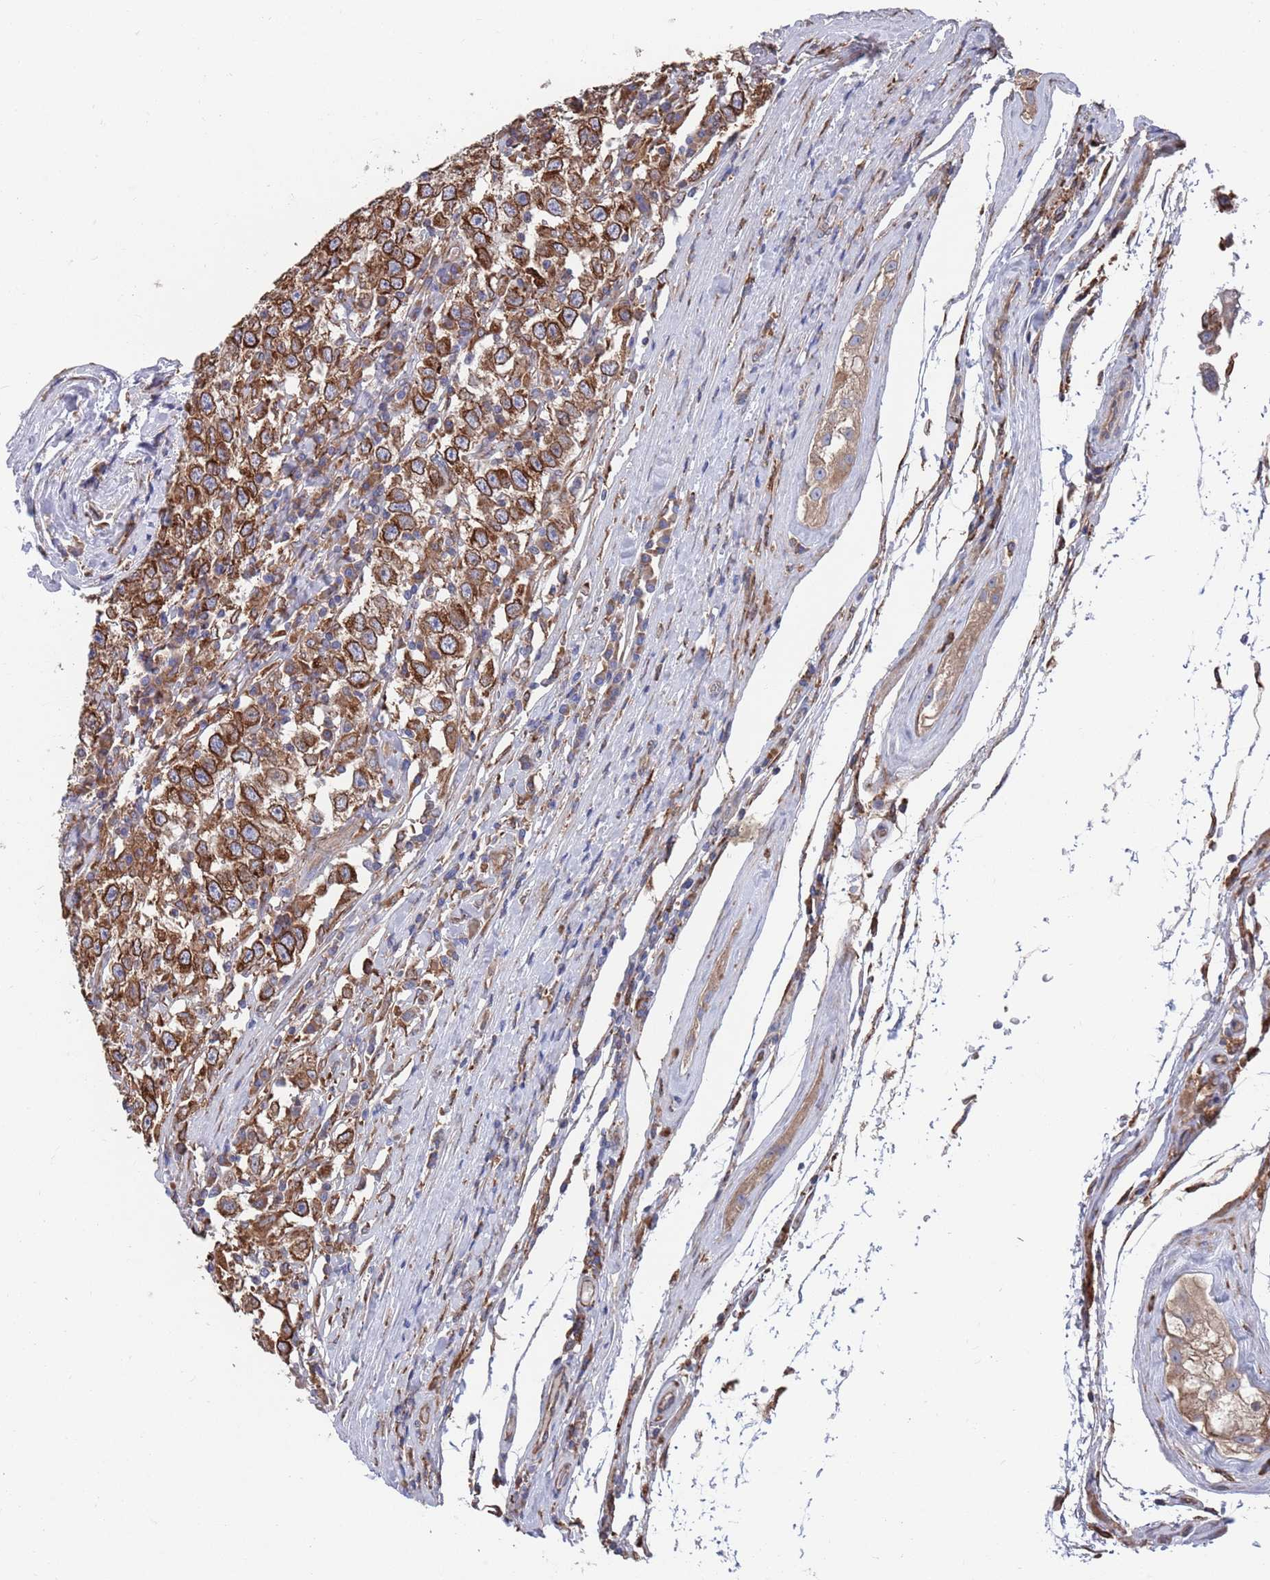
{"staining": {"intensity": "strong", "quantity": ">75%", "location": "cytoplasmic/membranous"}, "tissue": "testis cancer", "cell_type": "Tumor cells", "image_type": "cancer", "snomed": [{"axis": "morphology", "description": "Seminoma, NOS"}, {"axis": "topography", "description": "Testis"}], "caption": "The micrograph exhibits immunohistochemical staining of testis cancer (seminoma). There is strong cytoplasmic/membranous positivity is present in approximately >75% of tumor cells. The protein of interest is shown in brown color, while the nuclei are stained blue.", "gene": "GID8", "patient": {"sex": "male", "age": 41}}